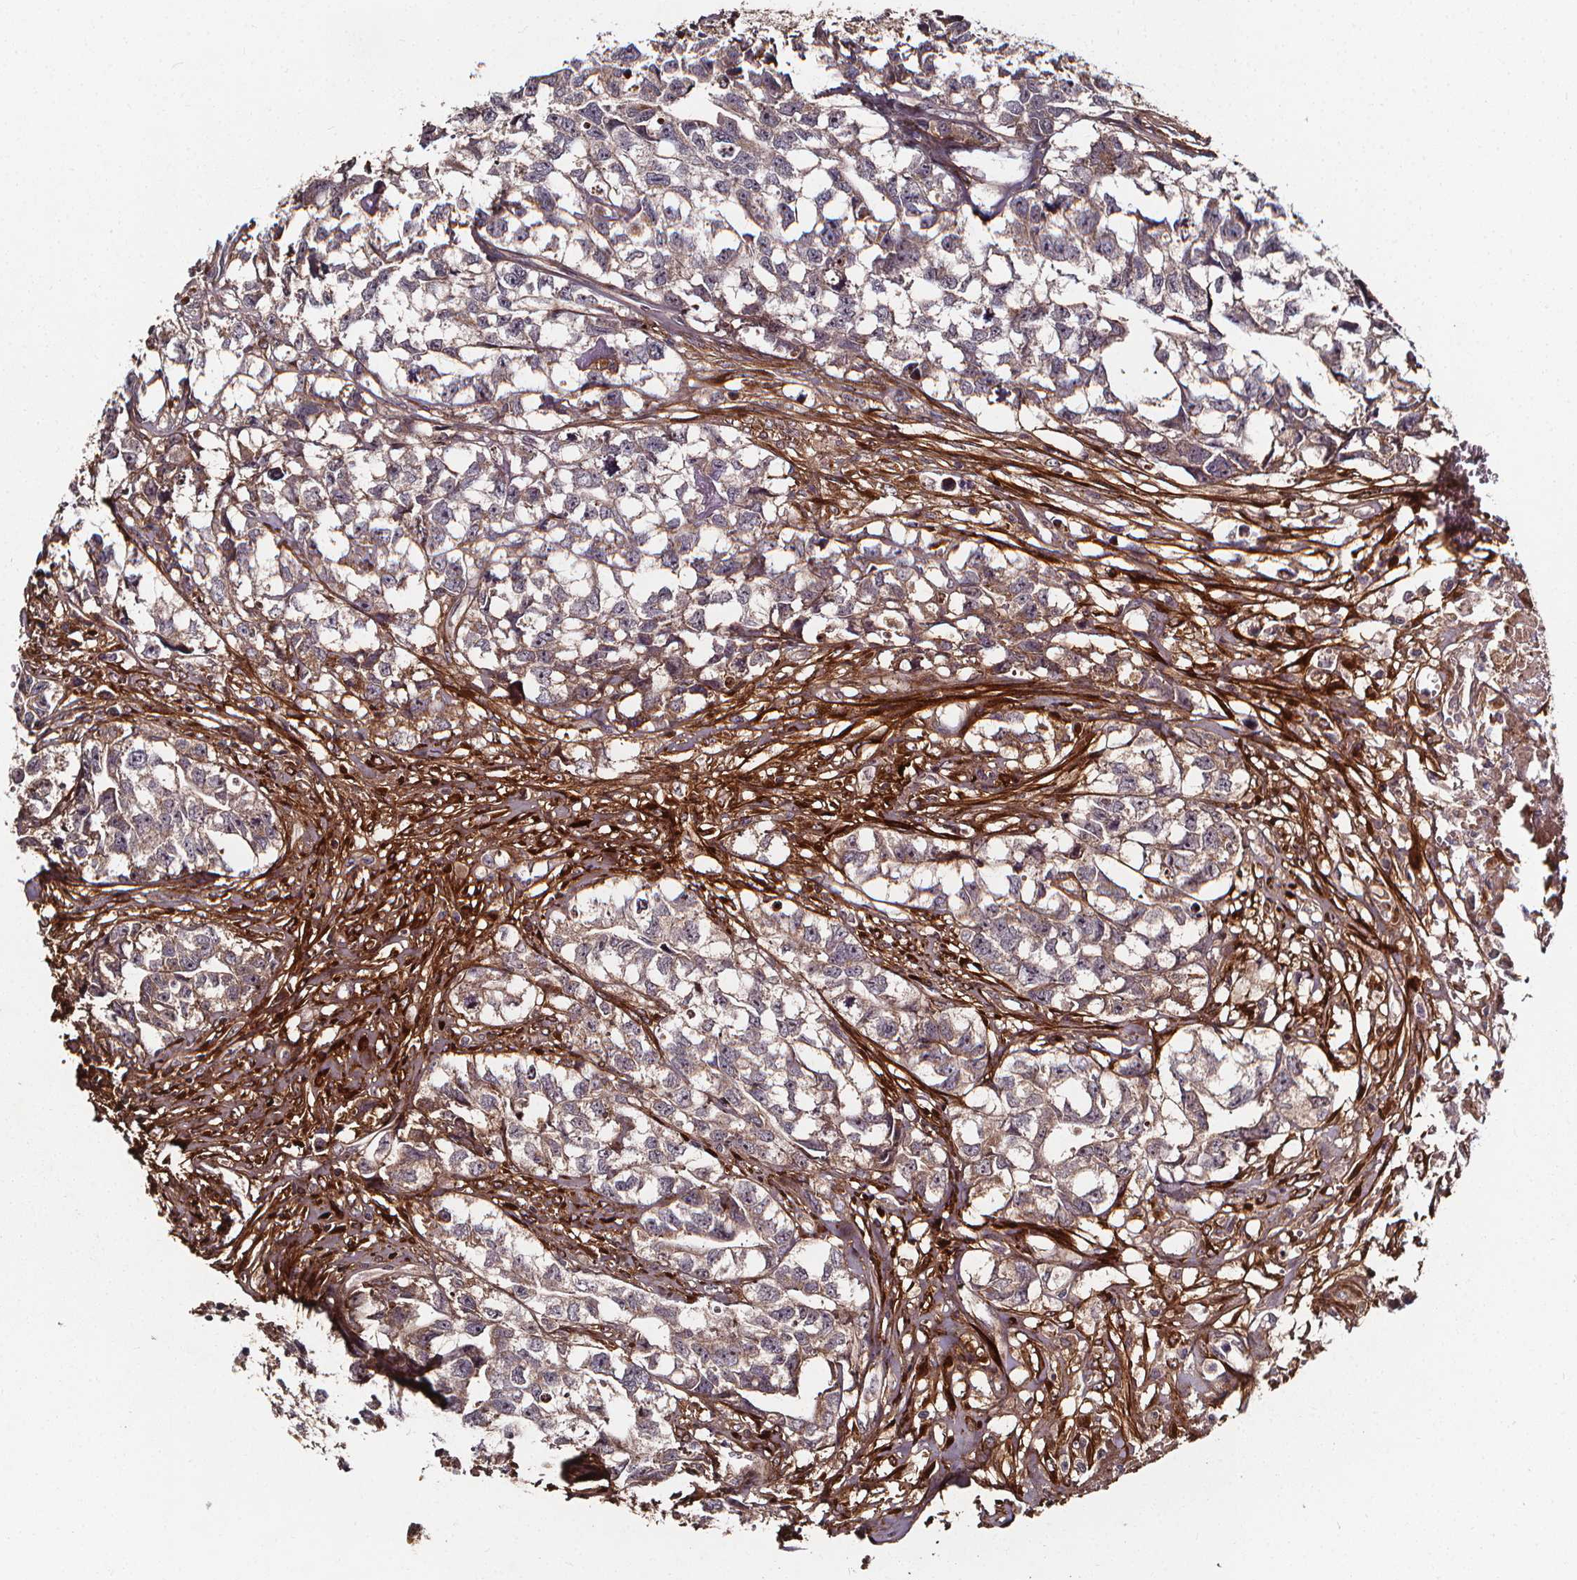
{"staining": {"intensity": "weak", "quantity": ">75%", "location": "cytoplasmic/membranous"}, "tissue": "testis cancer", "cell_type": "Tumor cells", "image_type": "cancer", "snomed": [{"axis": "morphology", "description": "Carcinoma, Embryonal, NOS"}, {"axis": "morphology", "description": "Teratoma, malignant, NOS"}, {"axis": "topography", "description": "Testis"}], "caption": "The image shows staining of testis cancer, revealing weak cytoplasmic/membranous protein positivity (brown color) within tumor cells.", "gene": "AEBP1", "patient": {"sex": "male", "age": 44}}